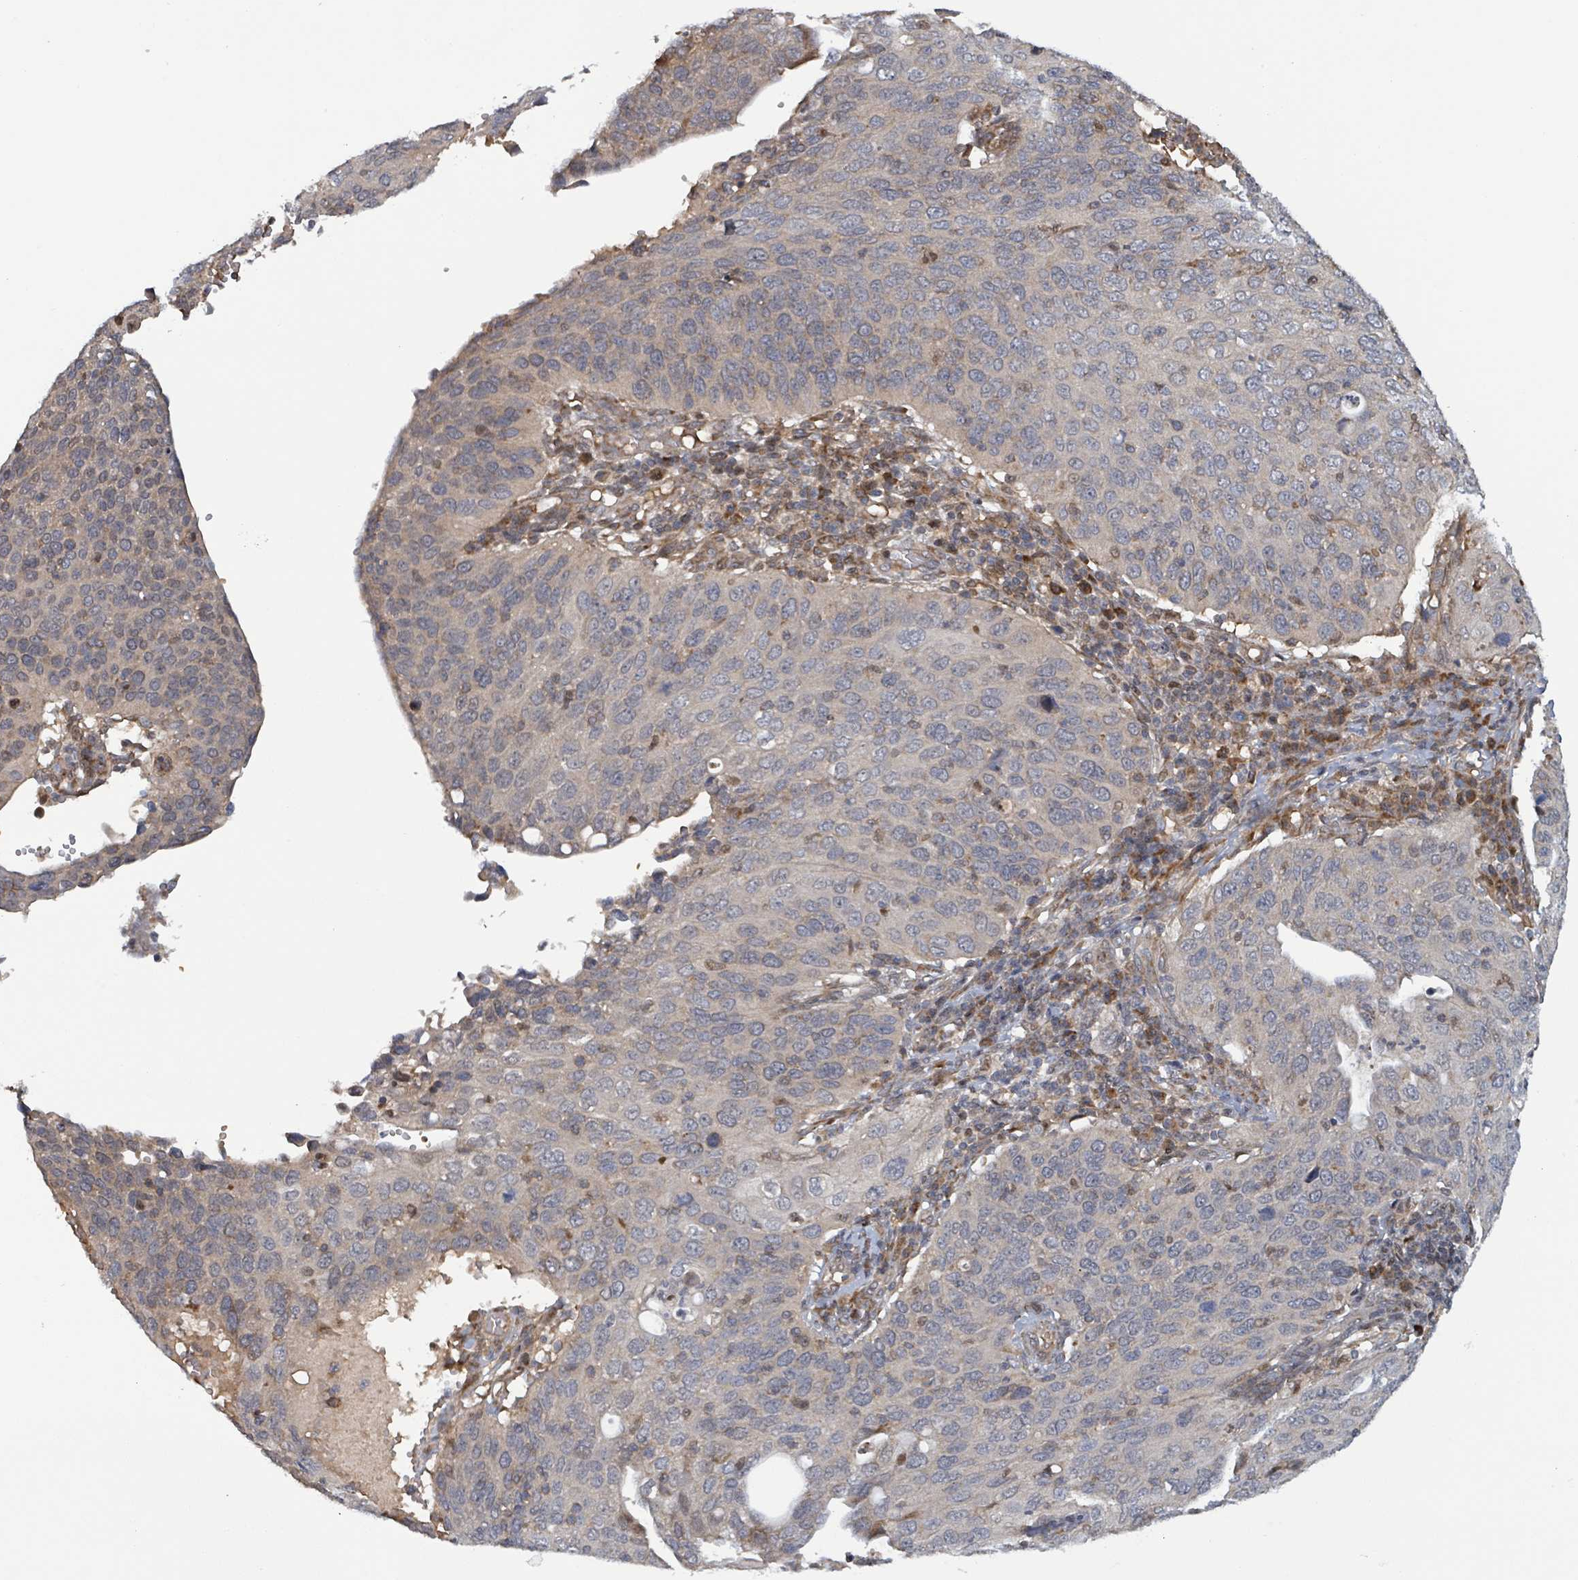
{"staining": {"intensity": "negative", "quantity": "none", "location": "none"}, "tissue": "cervical cancer", "cell_type": "Tumor cells", "image_type": "cancer", "snomed": [{"axis": "morphology", "description": "Squamous cell carcinoma, NOS"}, {"axis": "topography", "description": "Cervix"}], "caption": "Protein analysis of cervical cancer (squamous cell carcinoma) demonstrates no significant staining in tumor cells.", "gene": "HIVEP1", "patient": {"sex": "female", "age": 36}}